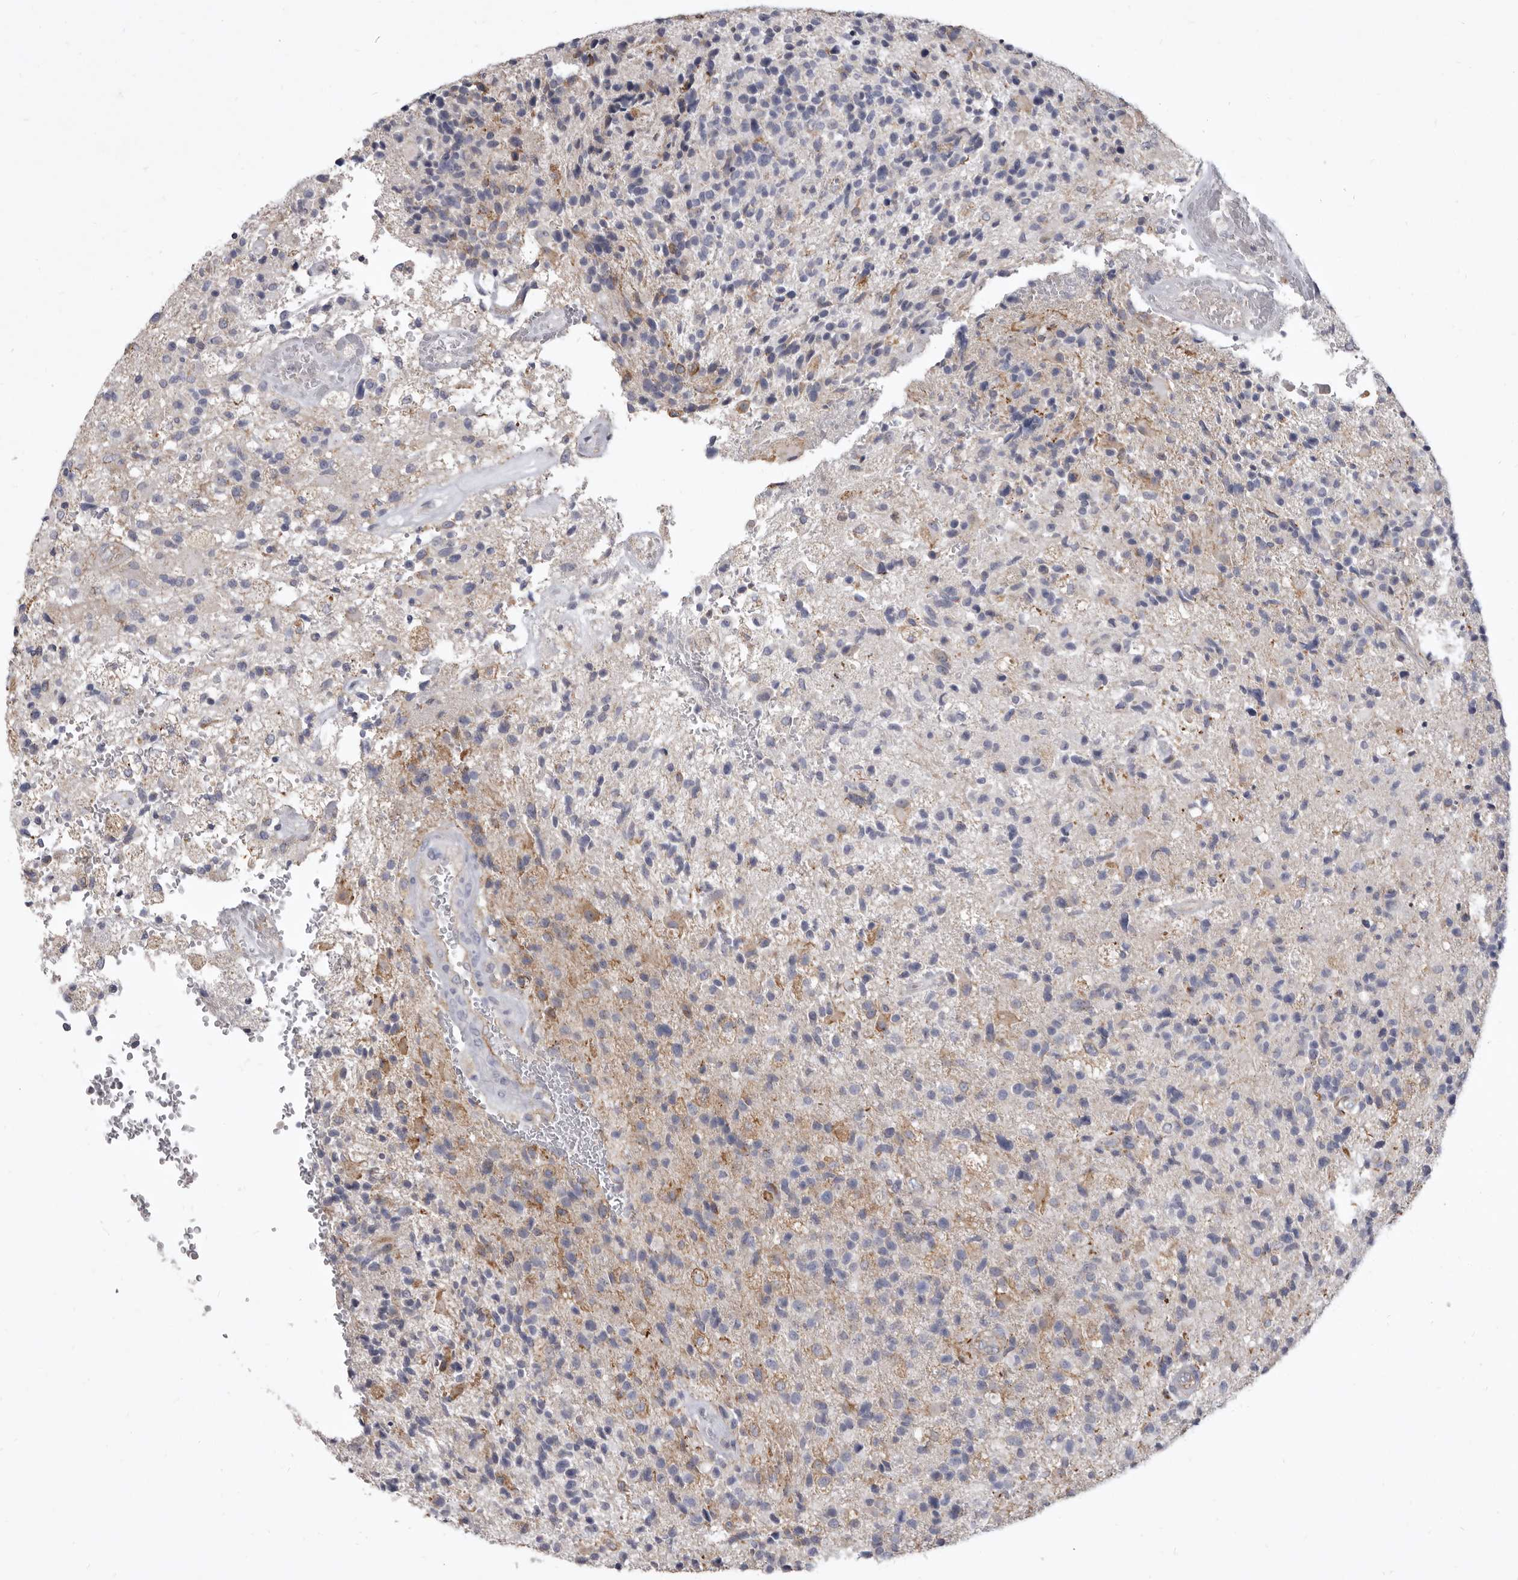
{"staining": {"intensity": "negative", "quantity": "none", "location": "none"}, "tissue": "glioma", "cell_type": "Tumor cells", "image_type": "cancer", "snomed": [{"axis": "morphology", "description": "Glioma, malignant, High grade"}, {"axis": "topography", "description": "Brain"}], "caption": "An immunohistochemistry image of malignant glioma (high-grade) is shown. There is no staining in tumor cells of malignant glioma (high-grade).", "gene": "P2RX6", "patient": {"sex": "male", "age": 72}}